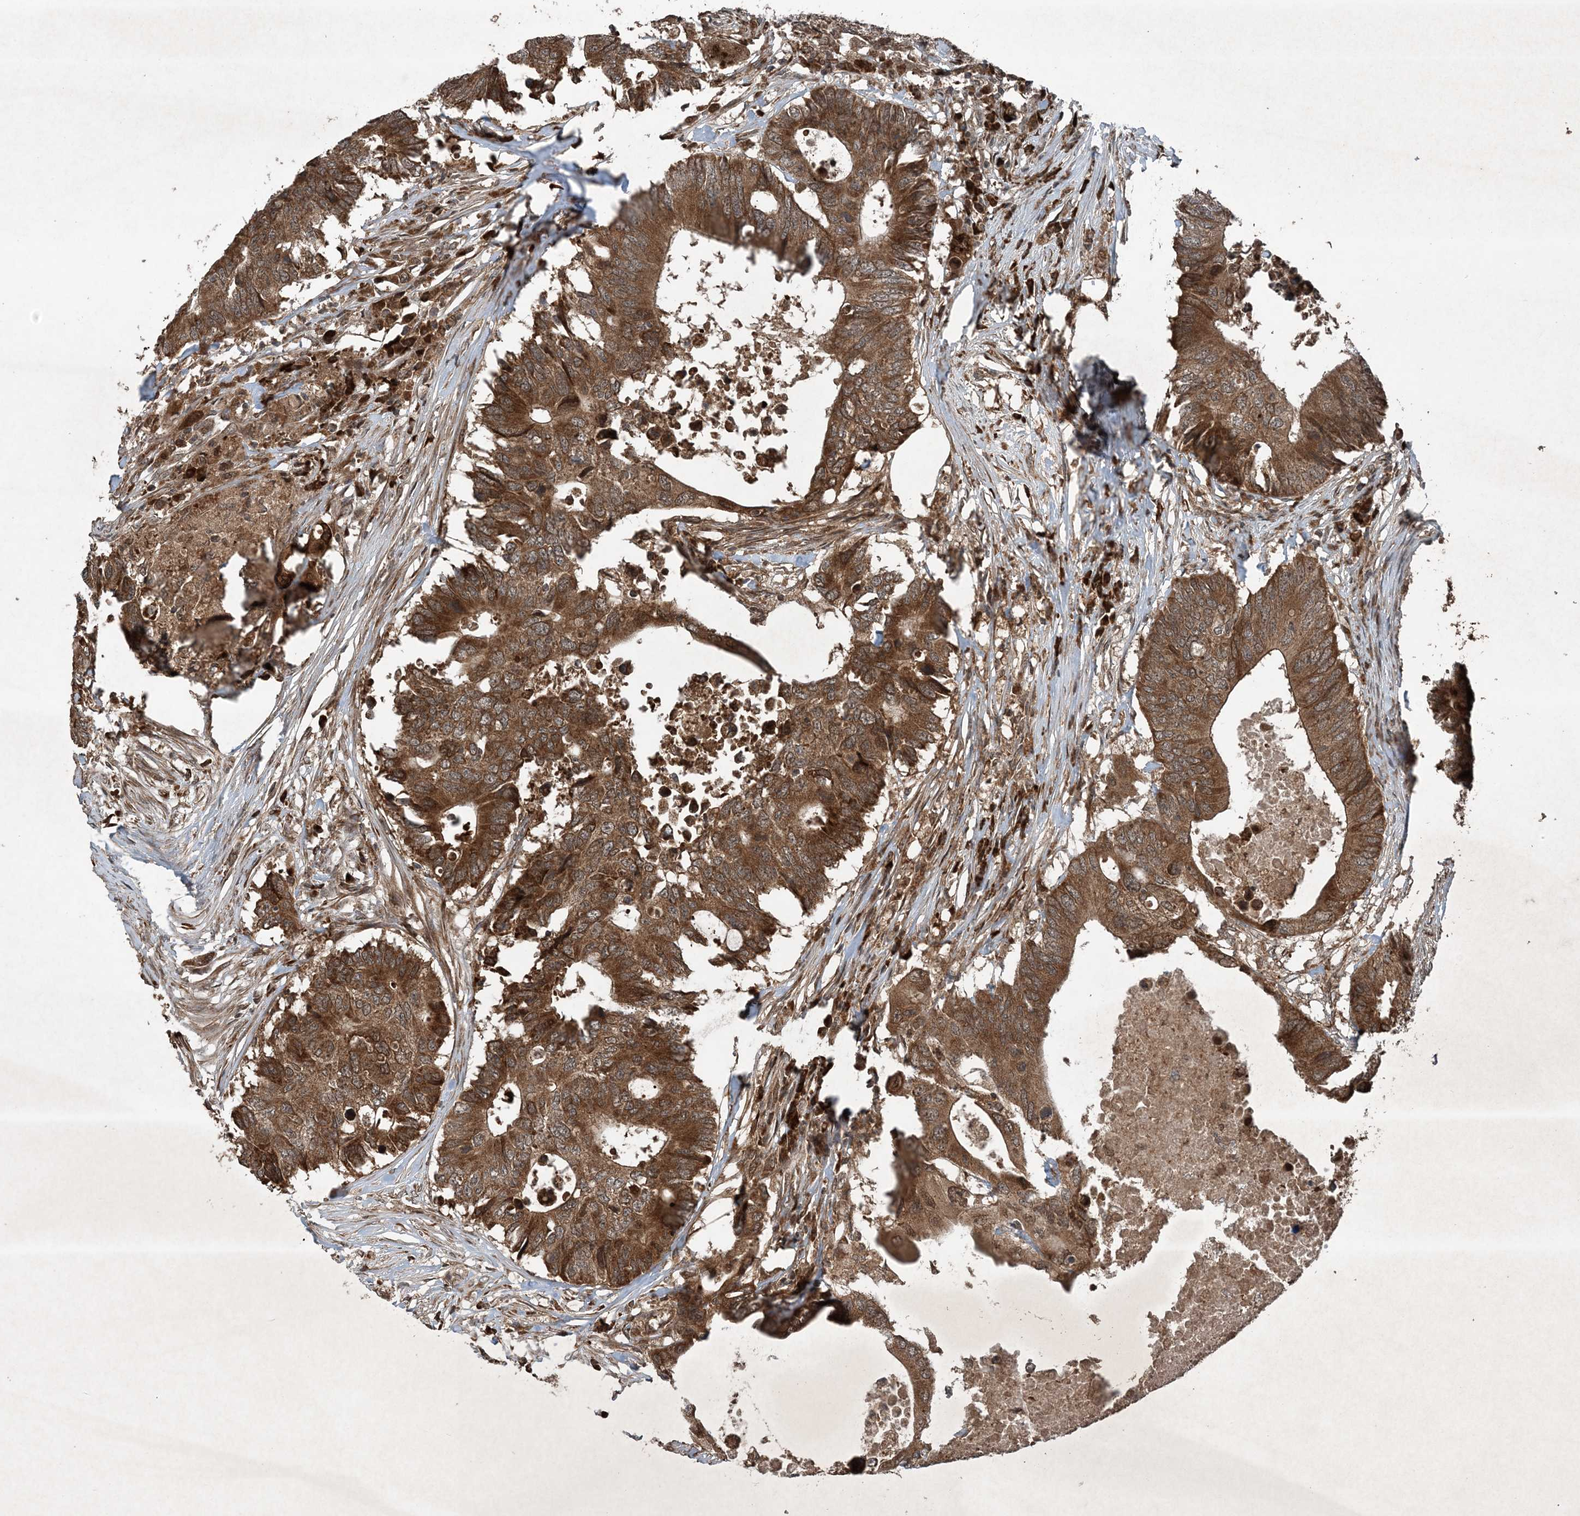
{"staining": {"intensity": "strong", "quantity": ">75%", "location": "cytoplasmic/membranous"}, "tissue": "colorectal cancer", "cell_type": "Tumor cells", "image_type": "cancer", "snomed": [{"axis": "morphology", "description": "Adenocarcinoma, NOS"}, {"axis": "topography", "description": "Colon"}], "caption": "Colorectal cancer (adenocarcinoma) was stained to show a protein in brown. There is high levels of strong cytoplasmic/membranous expression in approximately >75% of tumor cells.", "gene": "GNG5", "patient": {"sex": "male", "age": 71}}